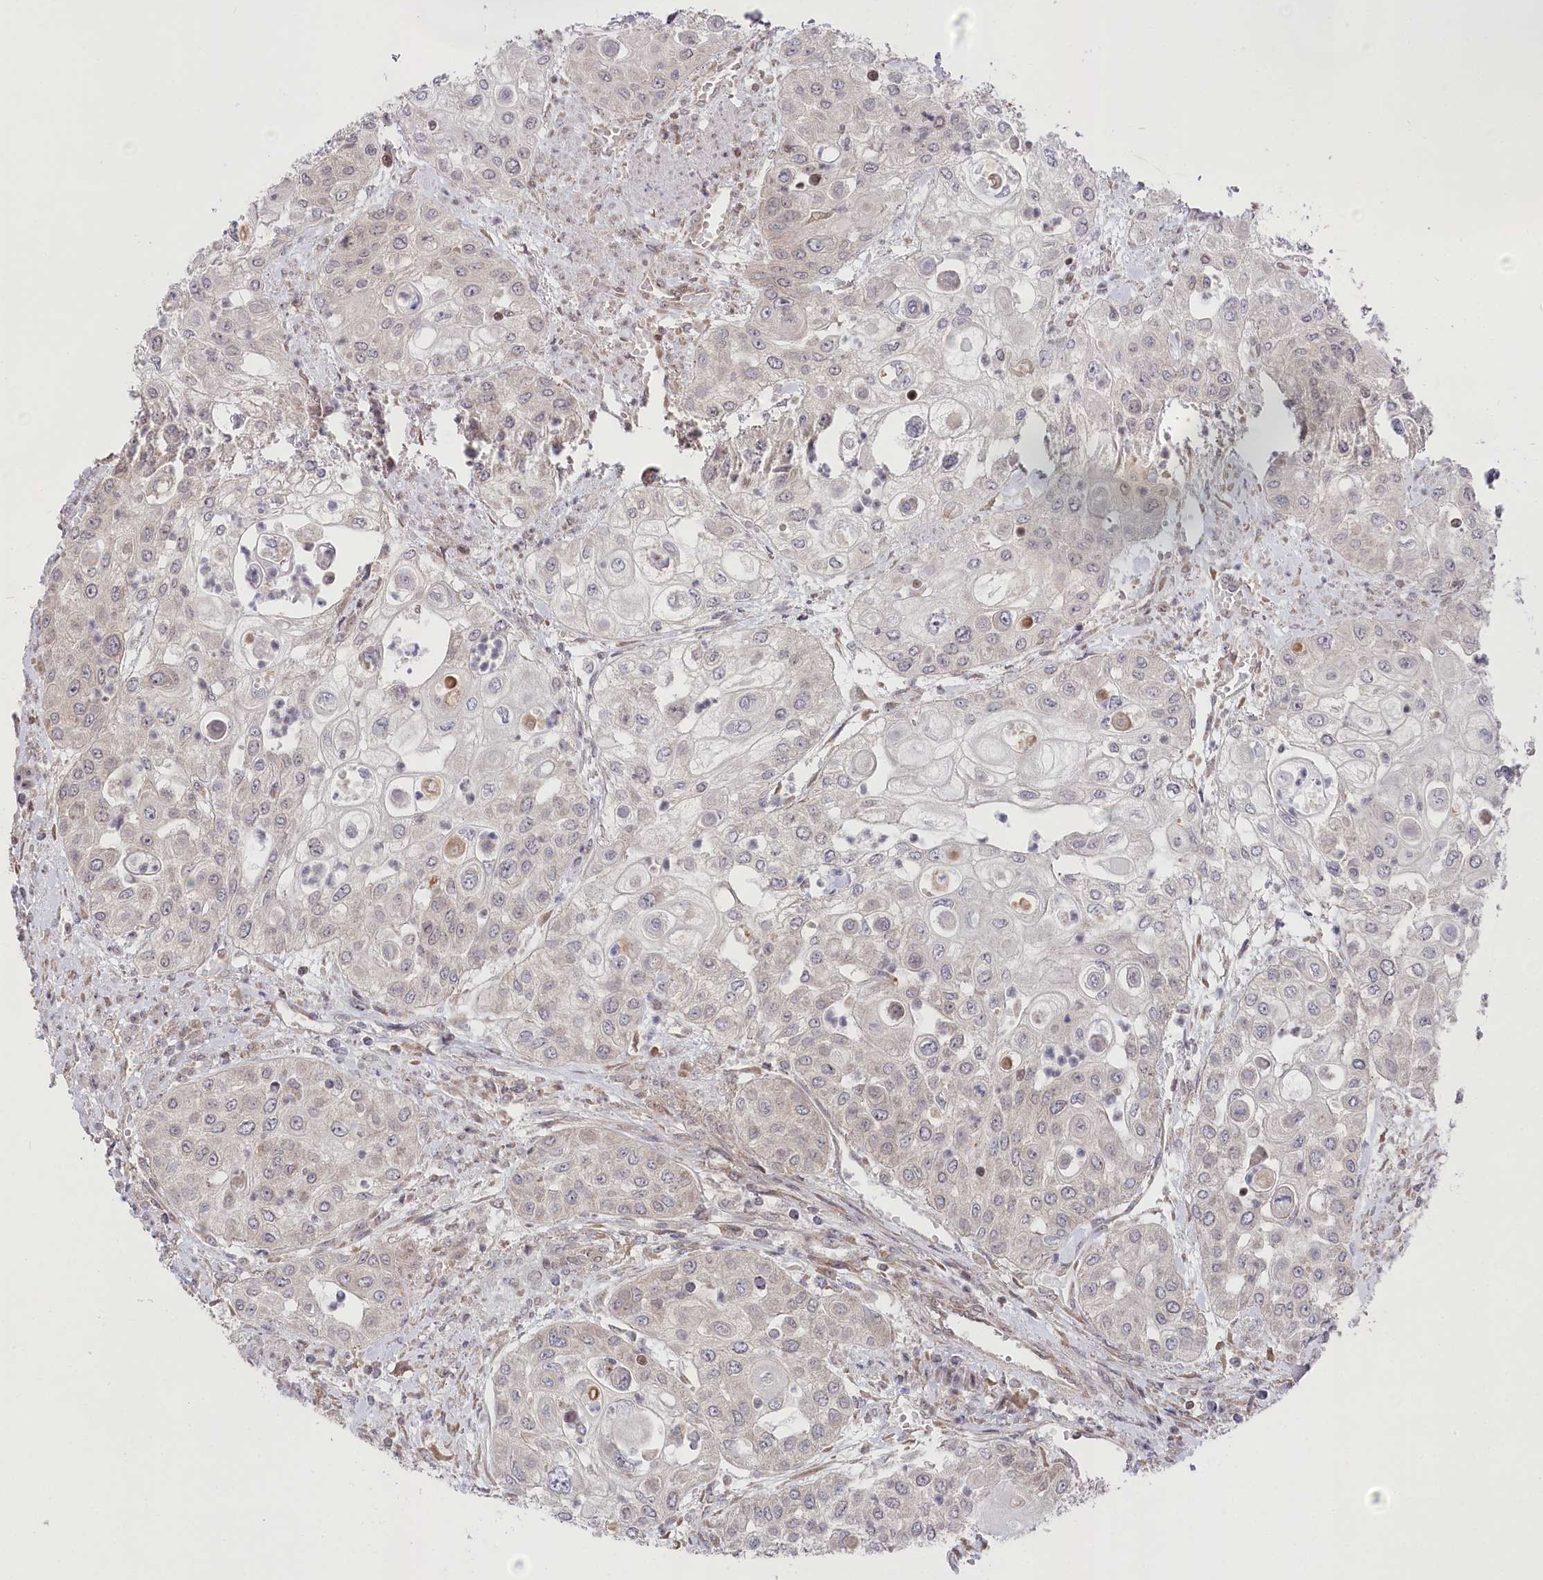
{"staining": {"intensity": "negative", "quantity": "none", "location": "none"}, "tissue": "urothelial cancer", "cell_type": "Tumor cells", "image_type": "cancer", "snomed": [{"axis": "morphology", "description": "Urothelial carcinoma, High grade"}, {"axis": "topography", "description": "Urinary bladder"}], "caption": "There is no significant expression in tumor cells of high-grade urothelial carcinoma.", "gene": "CGGBP1", "patient": {"sex": "female", "age": 79}}